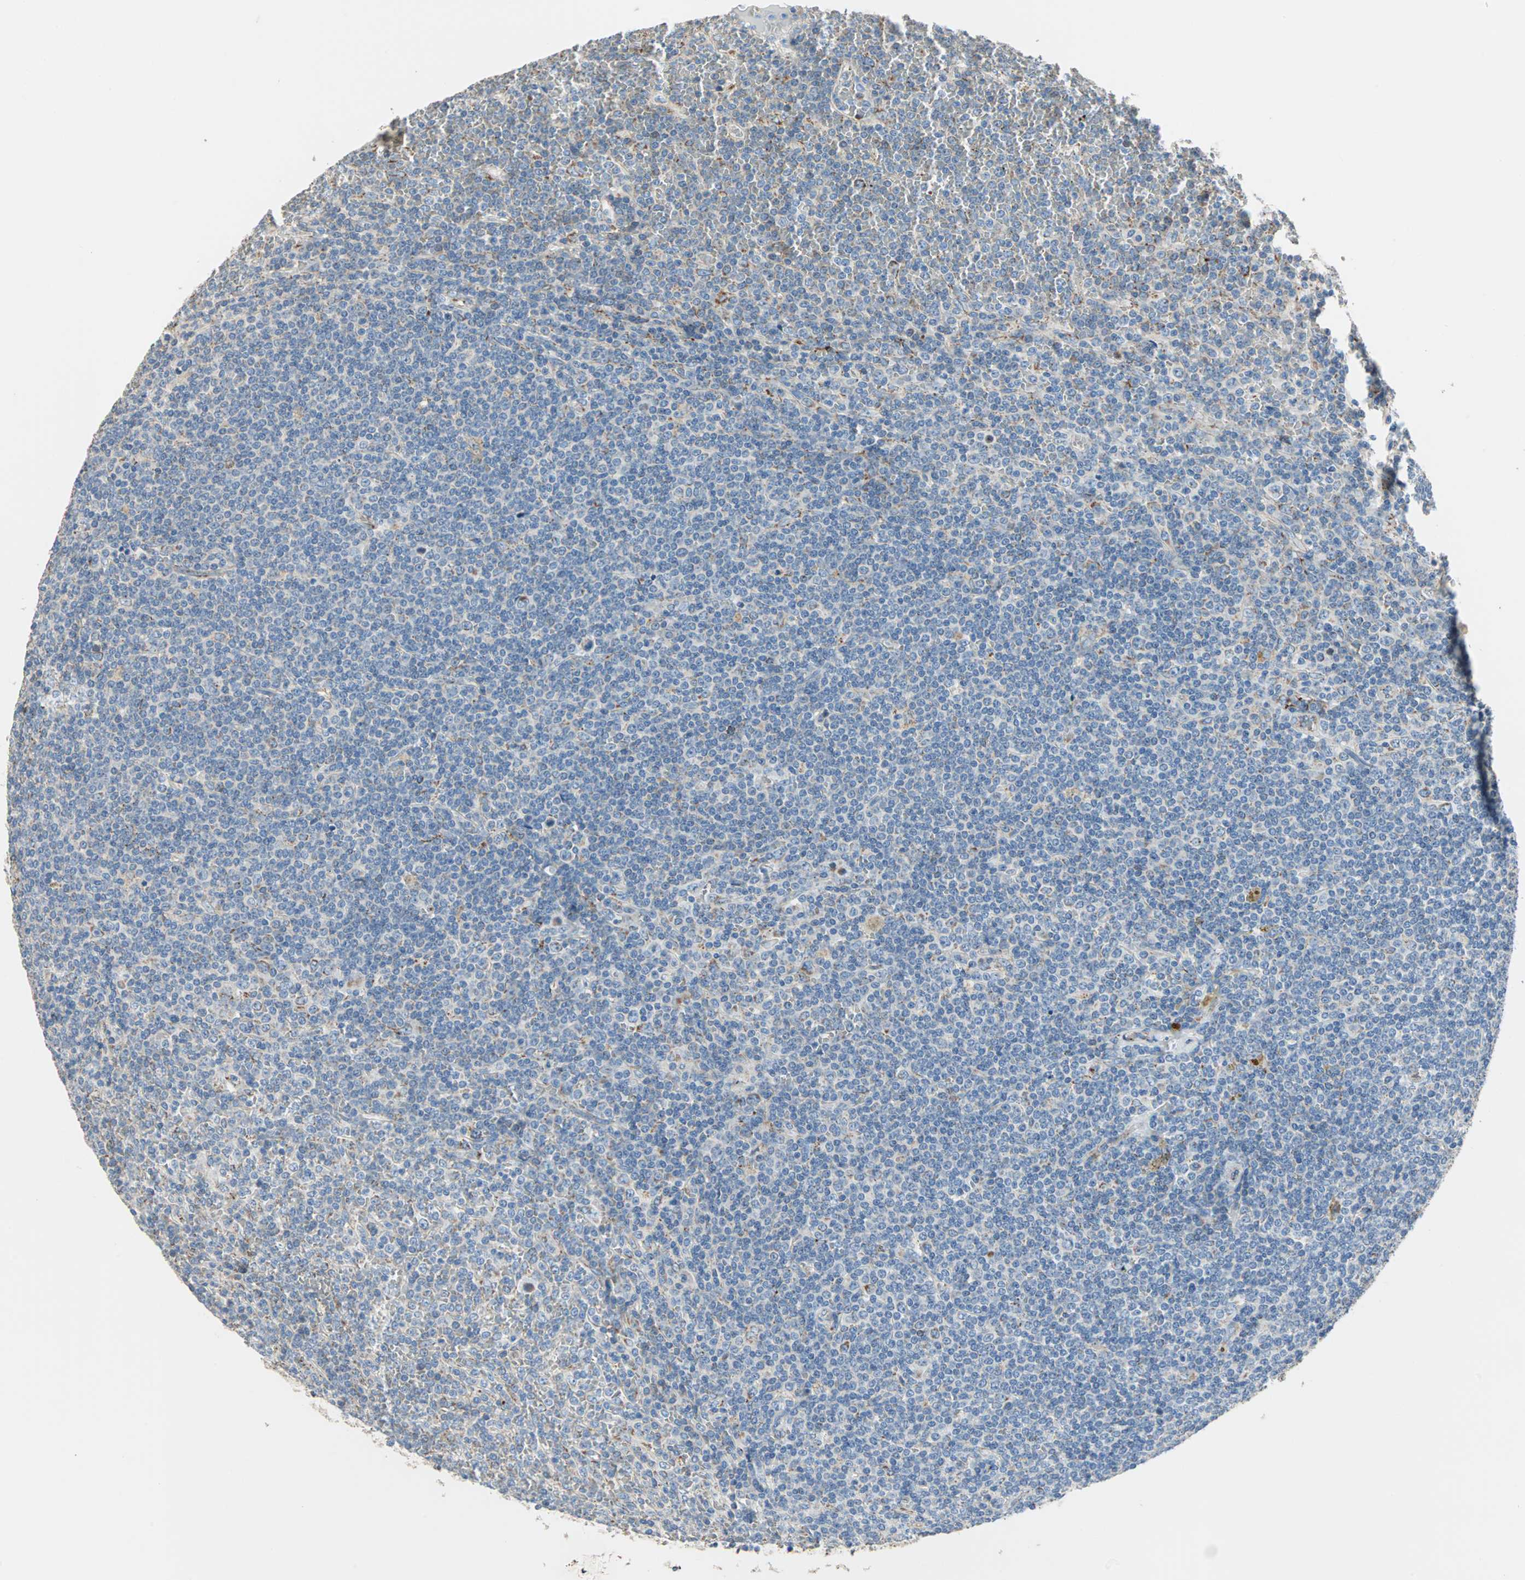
{"staining": {"intensity": "moderate", "quantity": "<25%", "location": "cytoplasmic/membranous"}, "tissue": "lymphoma", "cell_type": "Tumor cells", "image_type": "cancer", "snomed": [{"axis": "morphology", "description": "Malignant lymphoma, non-Hodgkin's type, Low grade"}, {"axis": "topography", "description": "Spleen"}], "caption": "This image exhibits lymphoma stained with IHC to label a protein in brown. The cytoplasmic/membranous of tumor cells show moderate positivity for the protein. Nuclei are counter-stained blue.", "gene": "TST", "patient": {"sex": "female", "age": 19}}